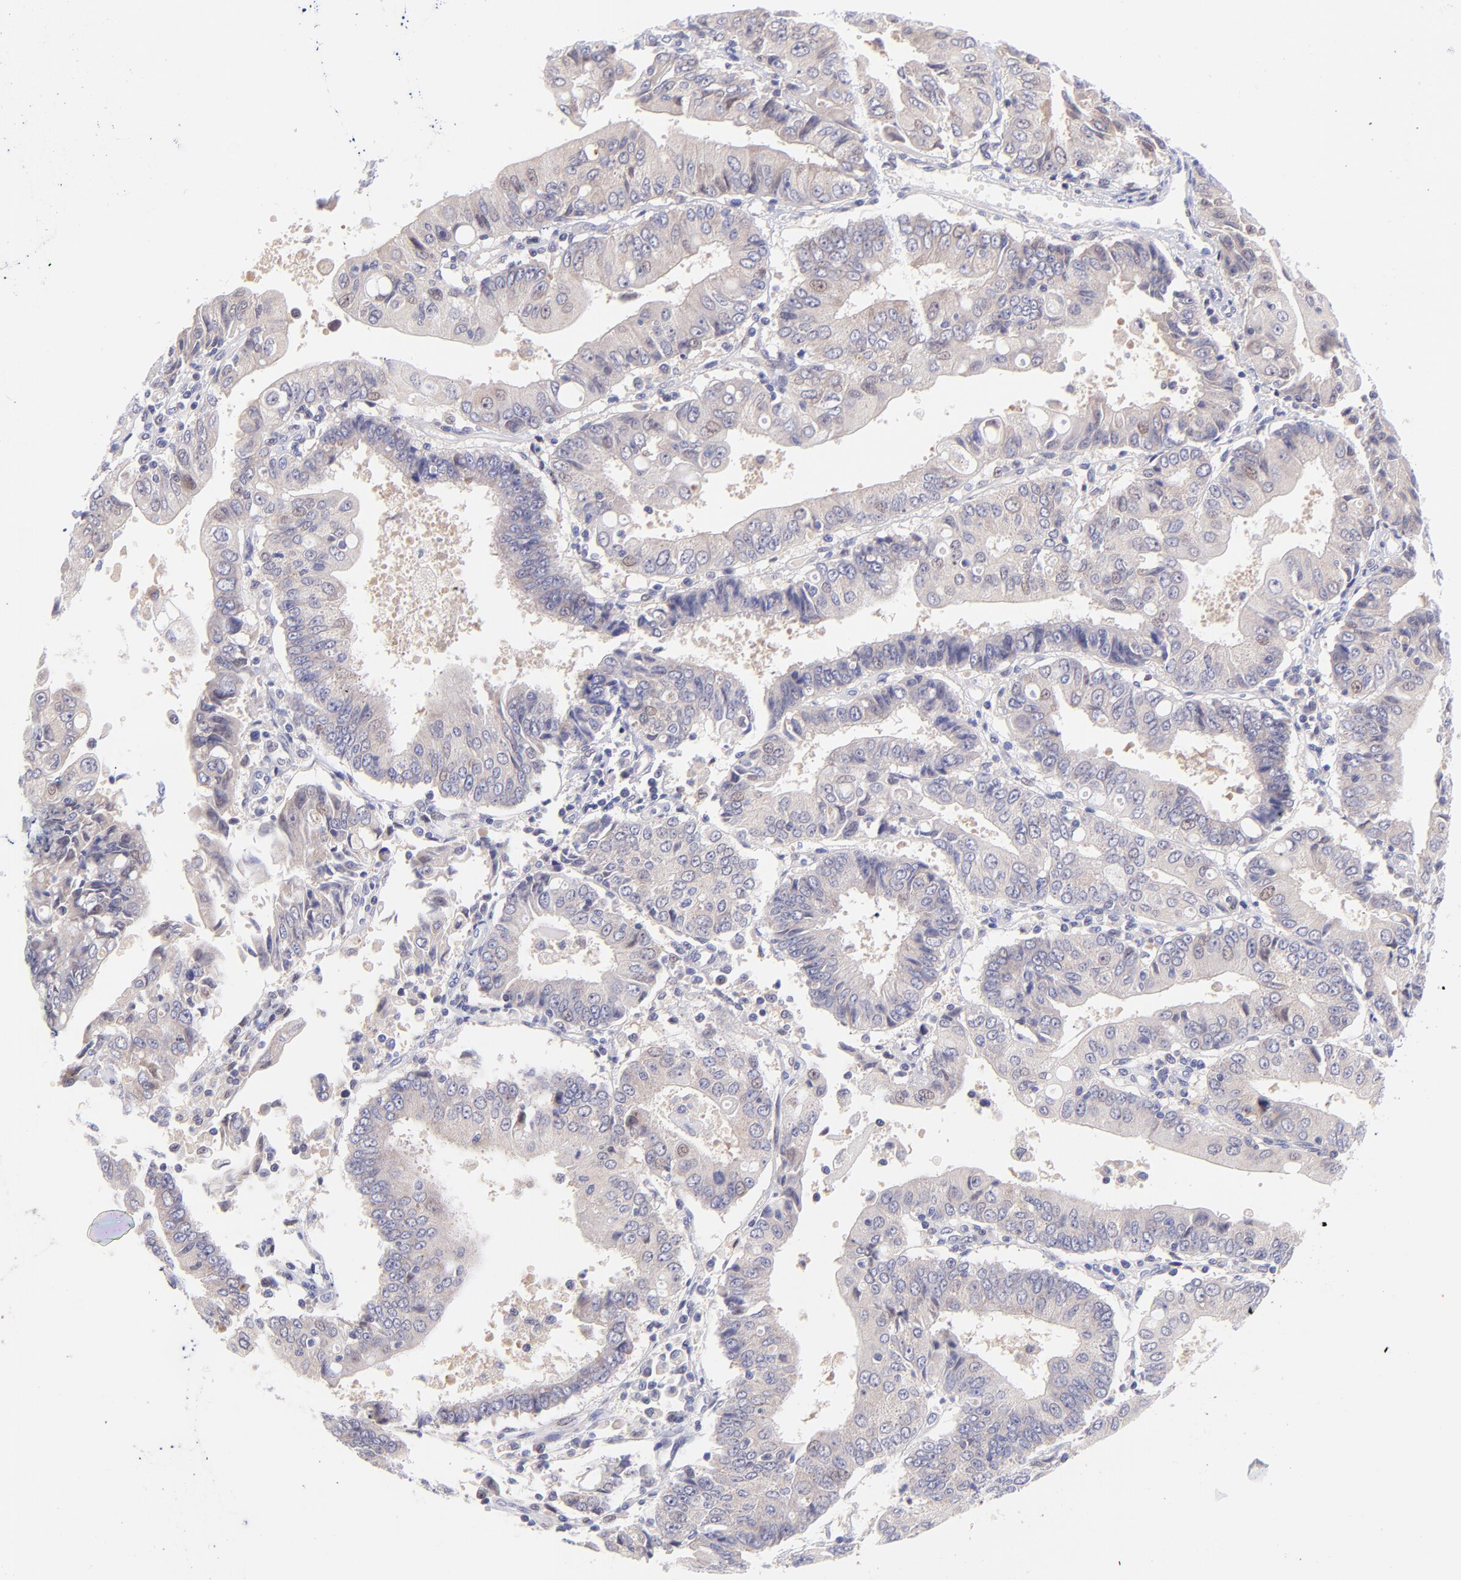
{"staining": {"intensity": "weak", "quantity": ">75%", "location": "cytoplasmic/membranous"}, "tissue": "endometrial cancer", "cell_type": "Tumor cells", "image_type": "cancer", "snomed": [{"axis": "morphology", "description": "Adenocarcinoma, NOS"}, {"axis": "topography", "description": "Endometrium"}], "caption": "Immunohistochemical staining of human endometrial adenocarcinoma reveals weak cytoplasmic/membranous protein expression in approximately >75% of tumor cells.", "gene": "PBDC1", "patient": {"sex": "female", "age": 75}}